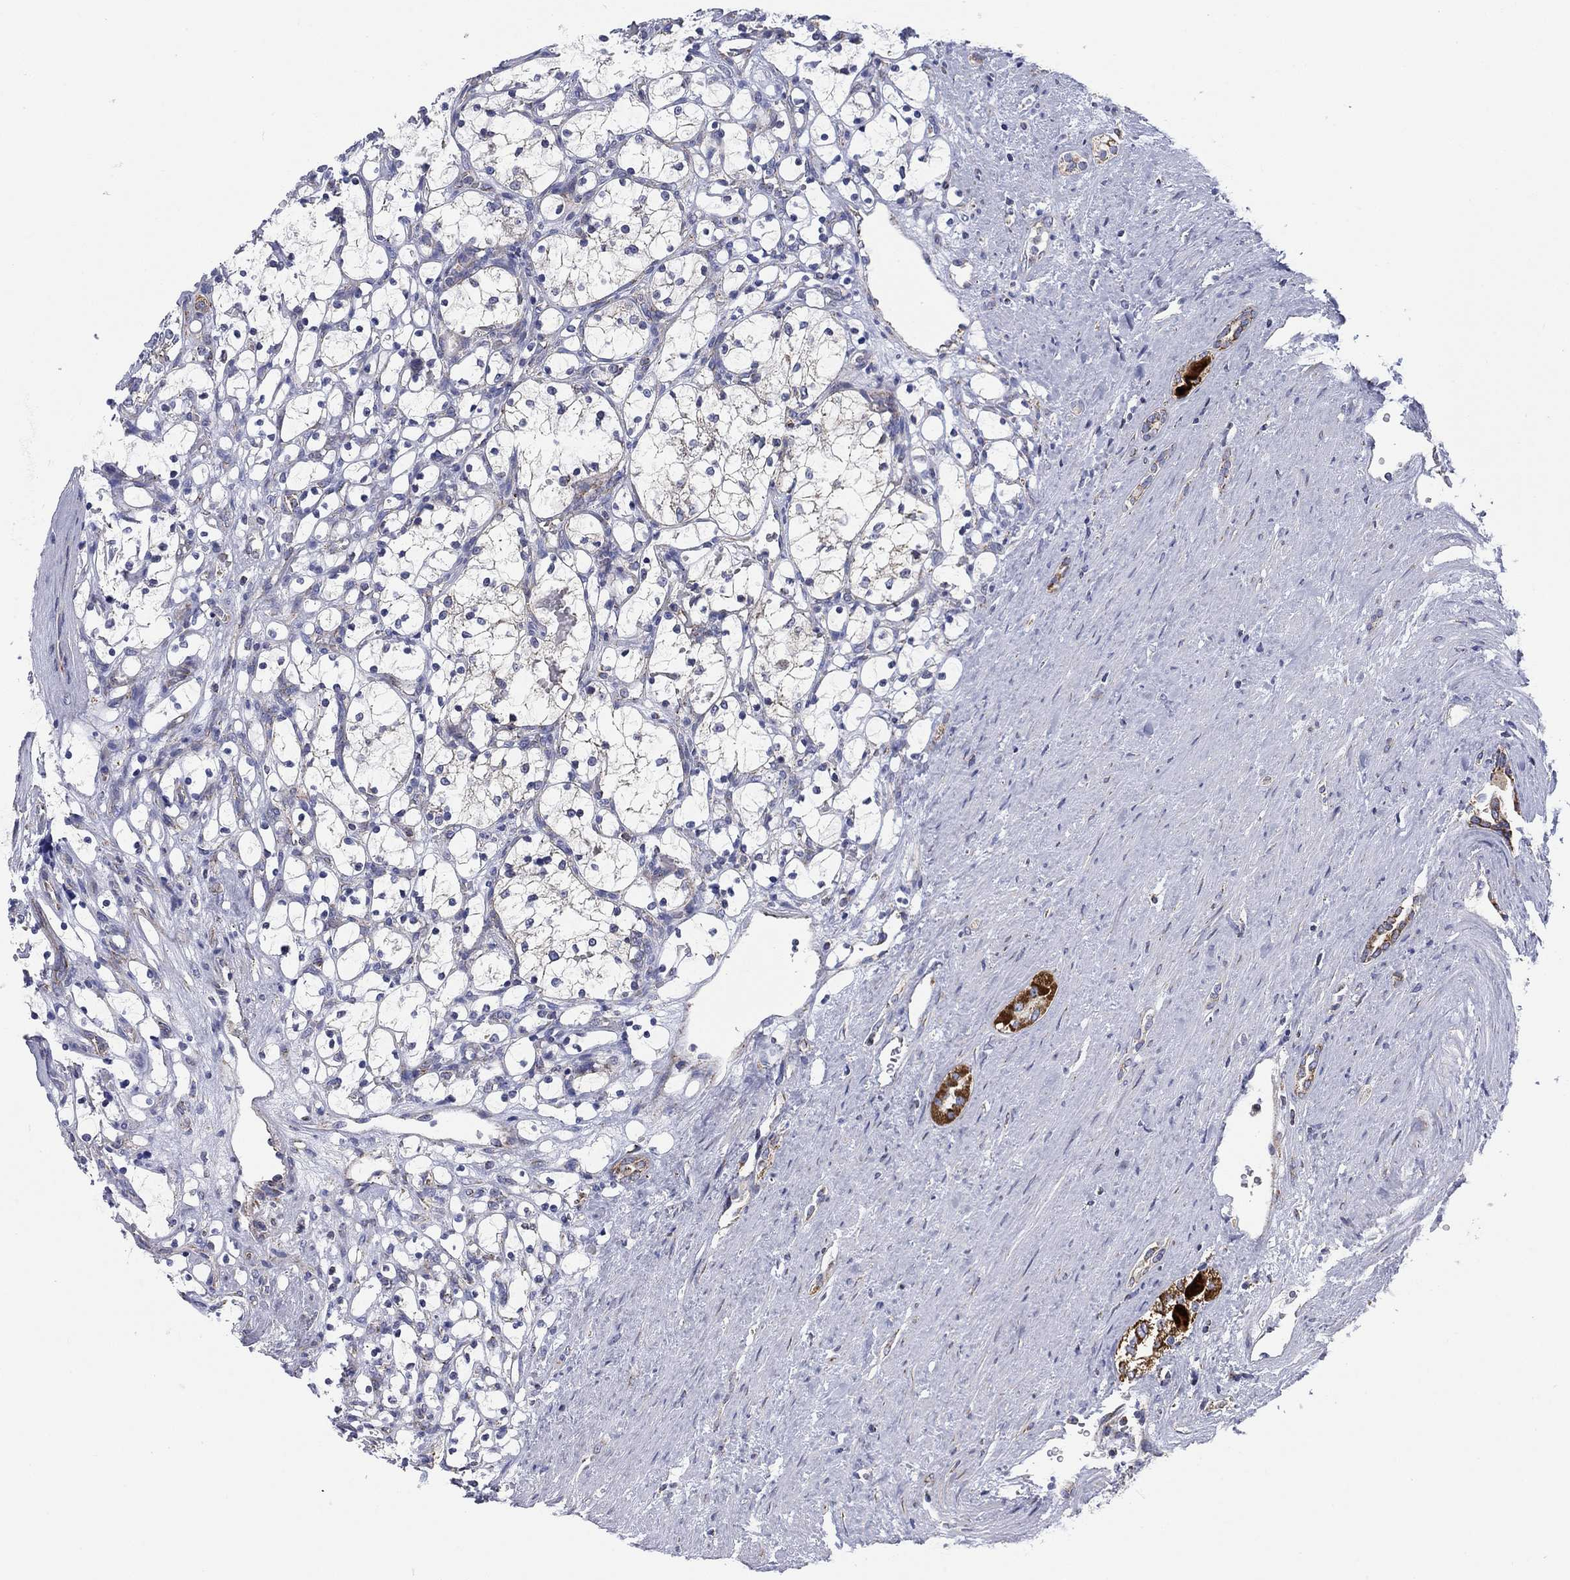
{"staining": {"intensity": "negative", "quantity": "none", "location": "none"}, "tissue": "renal cancer", "cell_type": "Tumor cells", "image_type": "cancer", "snomed": [{"axis": "morphology", "description": "Adenocarcinoma, NOS"}, {"axis": "topography", "description": "Kidney"}], "caption": "Immunohistochemistry (IHC) image of human renal cancer (adenocarcinoma) stained for a protein (brown), which demonstrates no positivity in tumor cells.", "gene": "NACAD", "patient": {"sex": "female", "age": 69}}